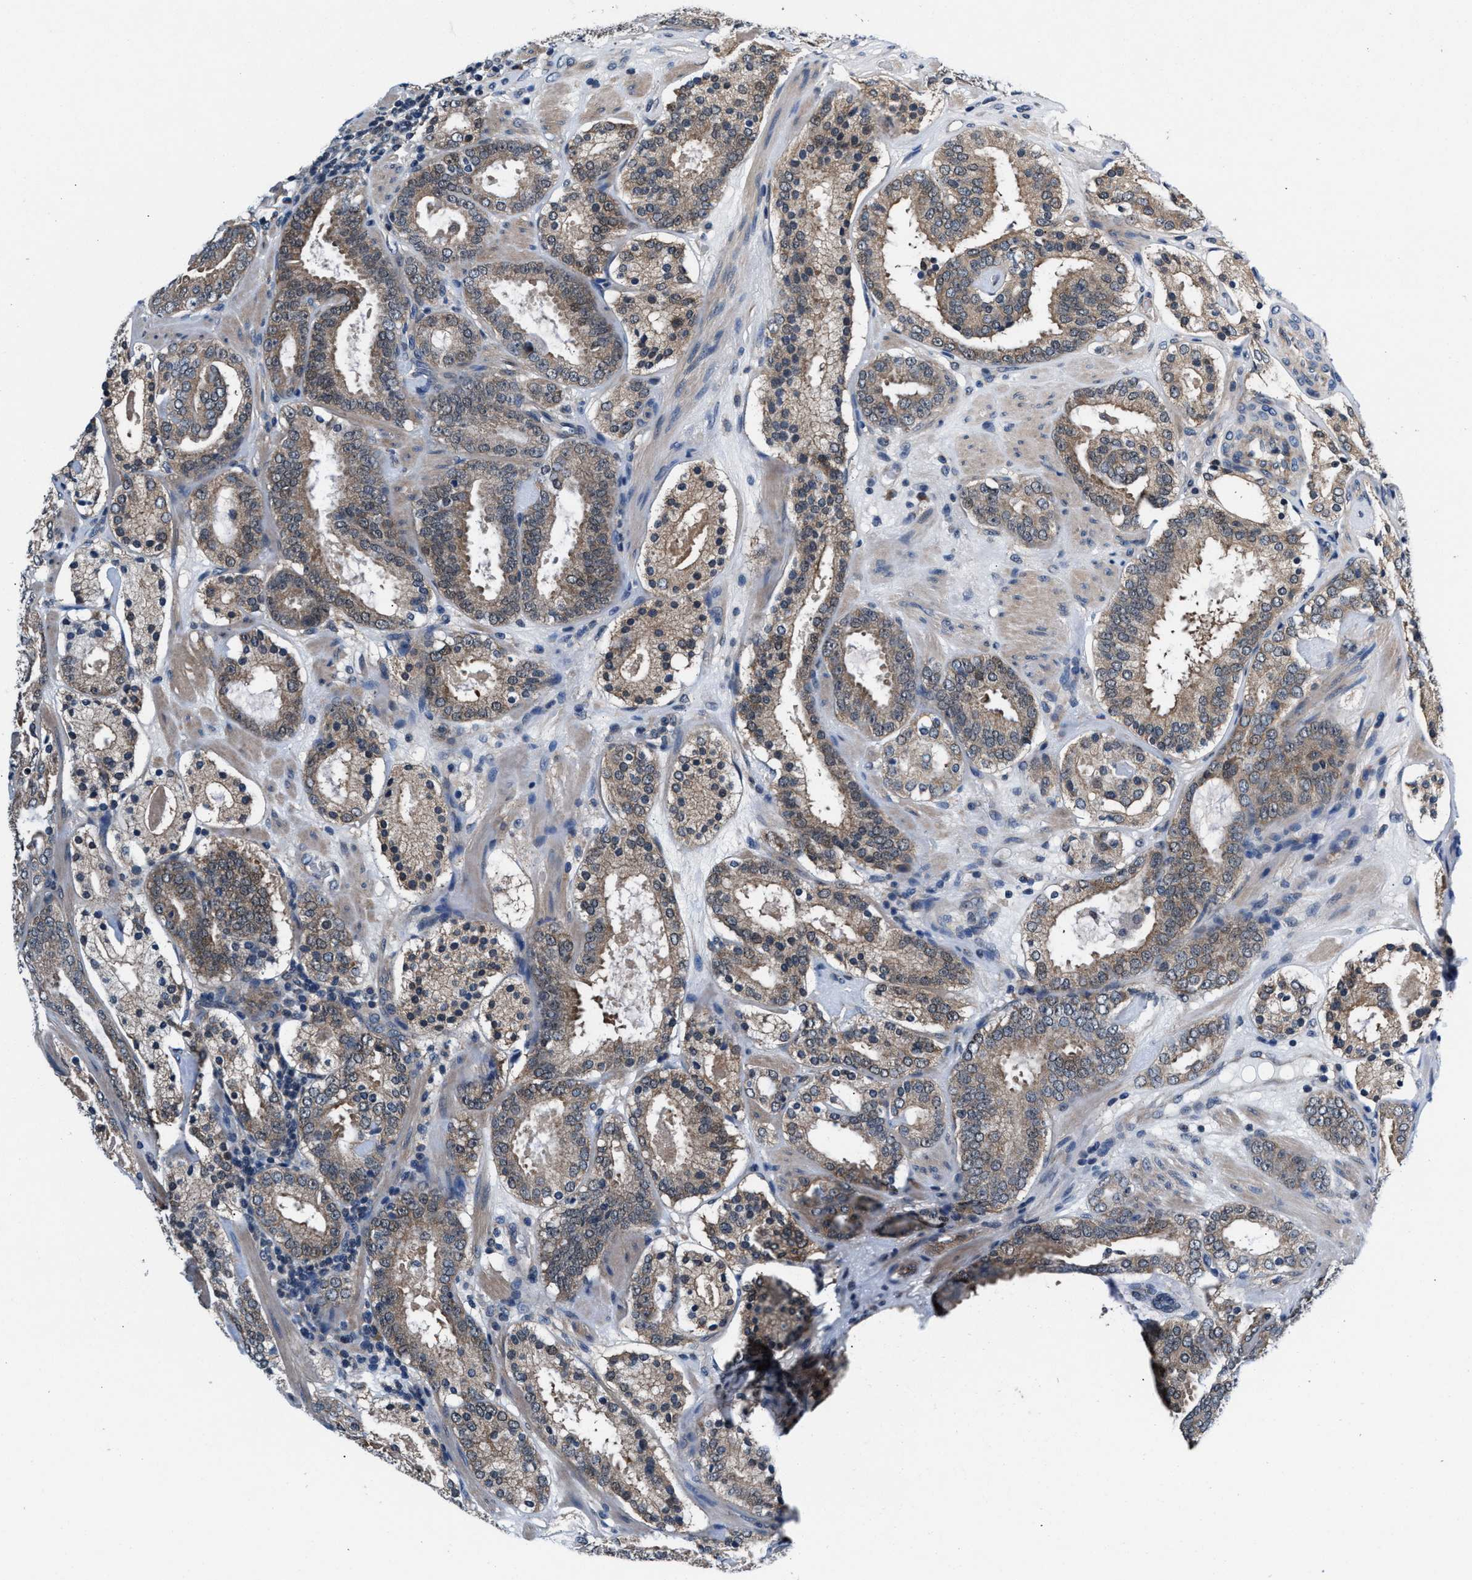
{"staining": {"intensity": "weak", "quantity": ">75%", "location": "cytoplasmic/membranous"}, "tissue": "prostate cancer", "cell_type": "Tumor cells", "image_type": "cancer", "snomed": [{"axis": "morphology", "description": "Adenocarcinoma, Low grade"}, {"axis": "topography", "description": "Prostate"}], "caption": "There is low levels of weak cytoplasmic/membranous positivity in tumor cells of adenocarcinoma (low-grade) (prostate), as demonstrated by immunohistochemical staining (brown color).", "gene": "PRPSAP2", "patient": {"sex": "male", "age": 69}}